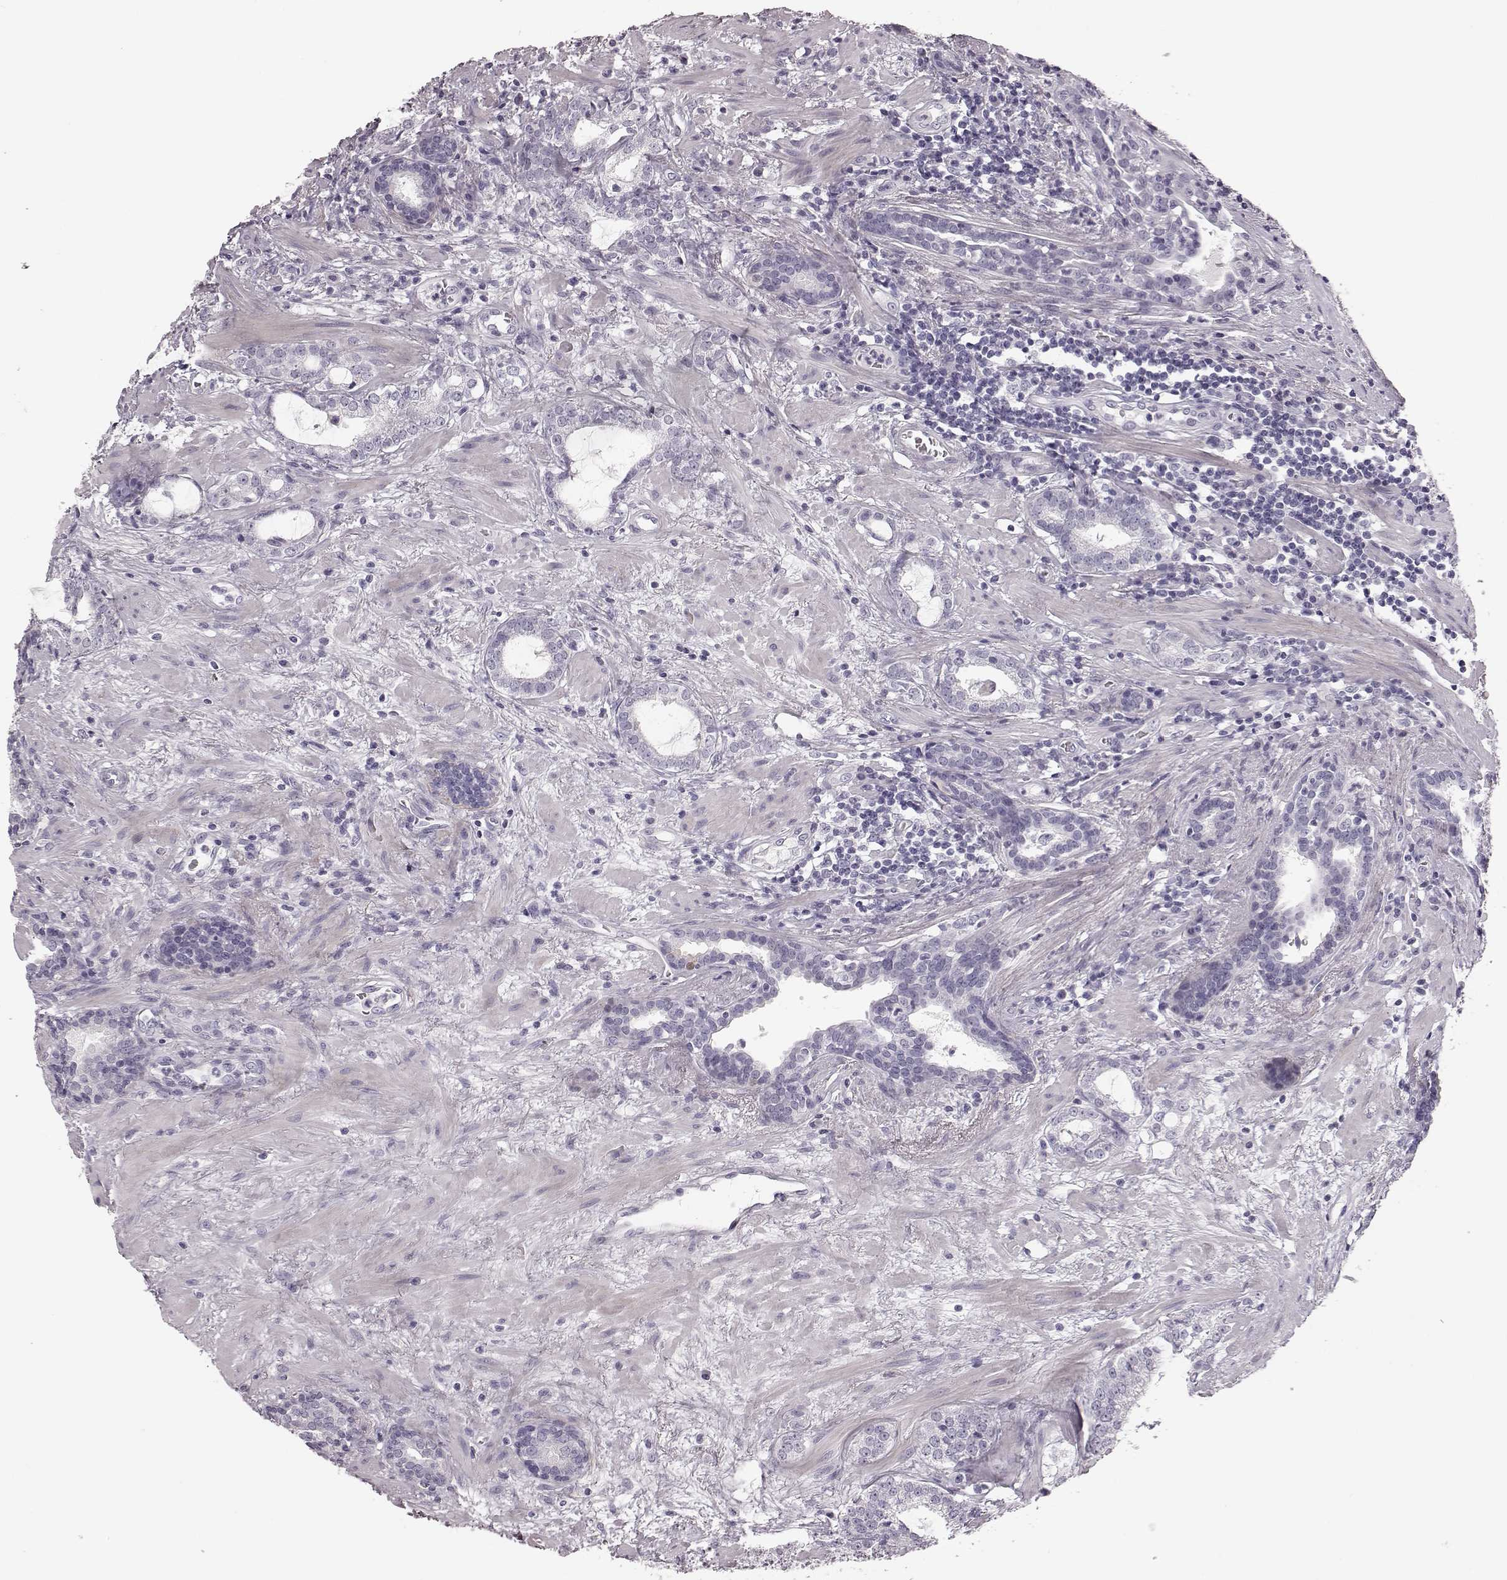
{"staining": {"intensity": "weak", "quantity": "<25%", "location": "cytoplasmic/membranous"}, "tissue": "prostate cancer", "cell_type": "Tumor cells", "image_type": "cancer", "snomed": [{"axis": "morphology", "description": "Adenocarcinoma, NOS"}, {"axis": "topography", "description": "Prostate"}], "caption": "Immunohistochemistry of human prostate cancer (adenocarcinoma) shows no positivity in tumor cells.", "gene": "ZNF433", "patient": {"sex": "male", "age": 66}}